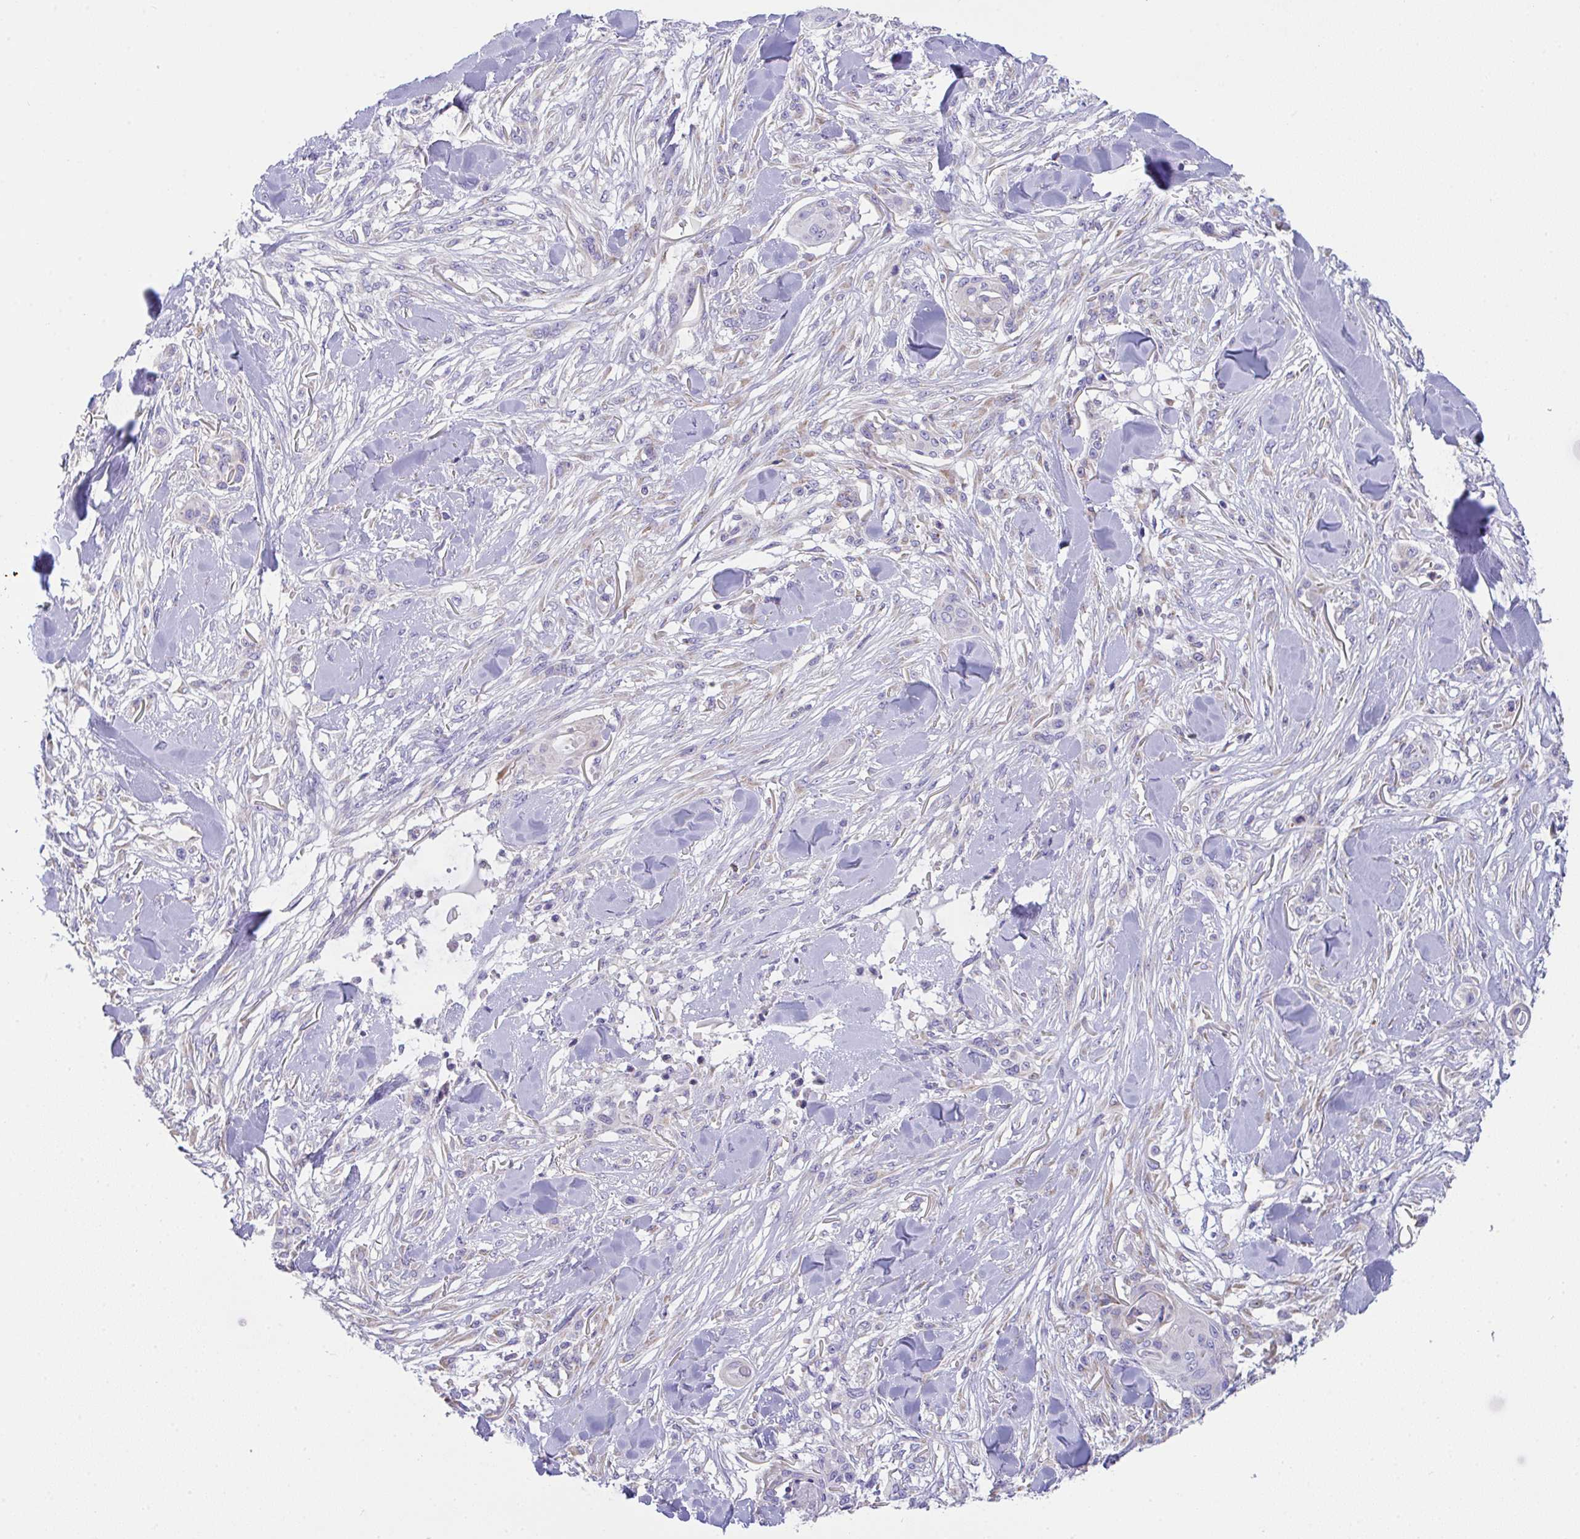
{"staining": {"intensity": "negative", "quantity": "none", "location": "none"}, "tissue": "skin cancer", "cell_type": "Tumor cells", "image_type": "cancer", "snomed": [{"axis": "morphology", "description": "Squamous cell carcinoma, NOS"}, {"axis": "topography", "description": "Skin"}], "caption": "Tumor cells show no significant staining in skin squamous cell carcinoma. The staining is performed using DAB brown chromogen with nuclei counter-stained in using hematoxylin.", "gene": "MIA3", "patient": {"sex": "female", "age": 59}}